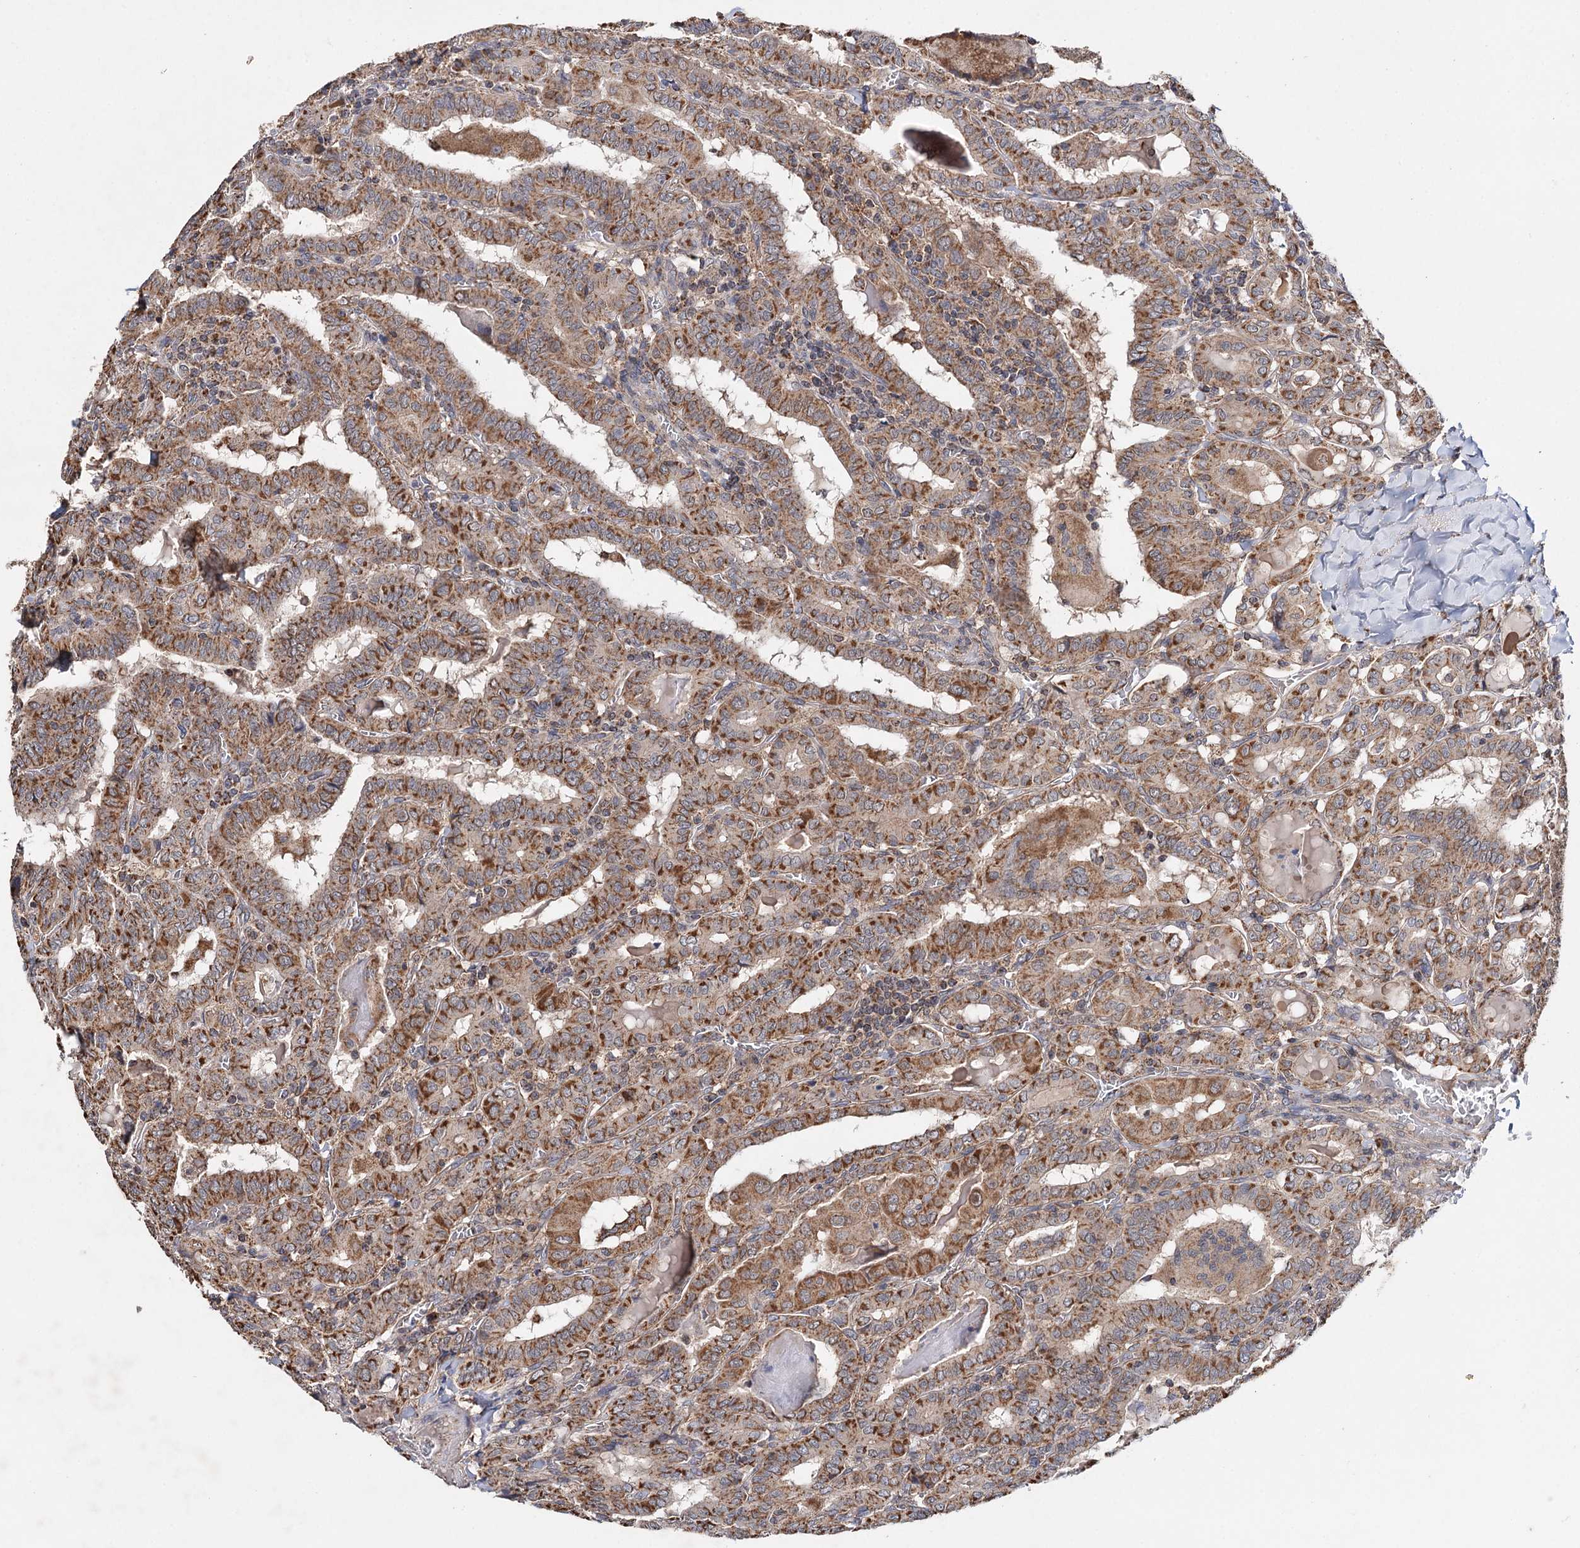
{"staining": {"intensity": "moderate", "quantity": ">75%", "location": "cytoplasmic/membranous"}, "tissue": "thyroid cancer", "cell_type": "Tumor cells", "image_type": "cancer", "snomed": [{"axis": "morphology", "description": "Papillary adenocarcinoma, NOS"}, {"axis": "topography", "description": "Thyroid gland"}], "caption": "A brown stain highlights moderate cytoplasmic/membranous positivity of a protein in thyroid papillary adenocarcinoma tumor cells. The staining is performed using DAB (3,3'-diaminobenzidine) brown chromogen to label protein expression. The nuclei are counter-stained blue using hematoxylin.", "gene": "PIK3CB", "patient": {"sex": "female", "age": 72}}